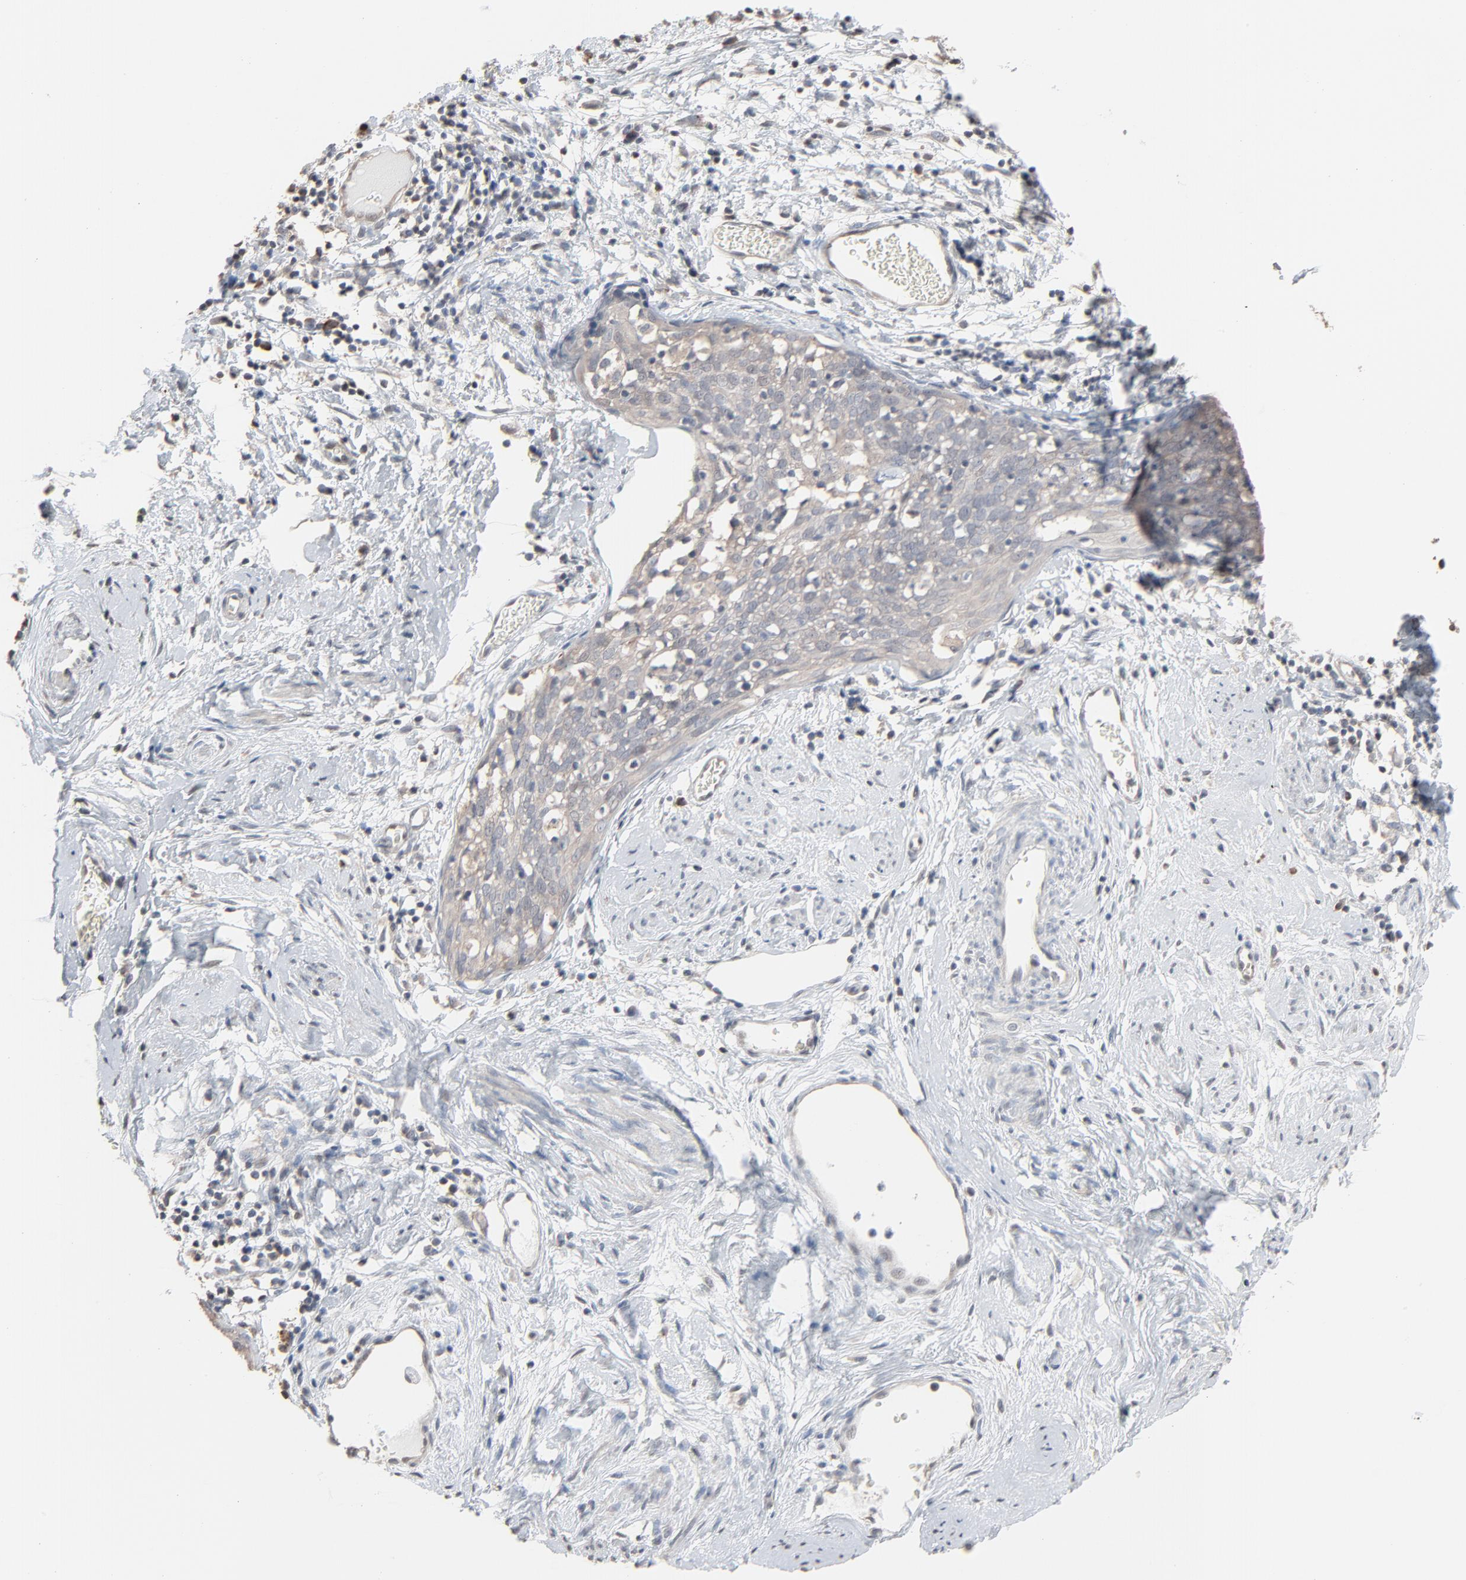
{"staining": {"intensity": "weak", "quantity": ">75%", "location": "cytoplasmic/membranous"}, "tissue": "cervical cancer", "cell_type": "Tumor cells", "image_type": "cancer", "snomed": [{"axis": "morphology", "description": "Normal tissue, NOS"}, {"axis": "morphology", "description": "Squamous cell carcinoma, NOS"}, {"axis": "topography", "description": "Cervix"}], "caption": "Protein staining of cervical cancer tissue shows weak cytoplasmic/membranous staining in about >75% of tumor cells. (brown staining indicates protein expression, while blue staining denotes nuclei).", "gene": "CCT5", "patient": {"sex": "female", "age": 67}}